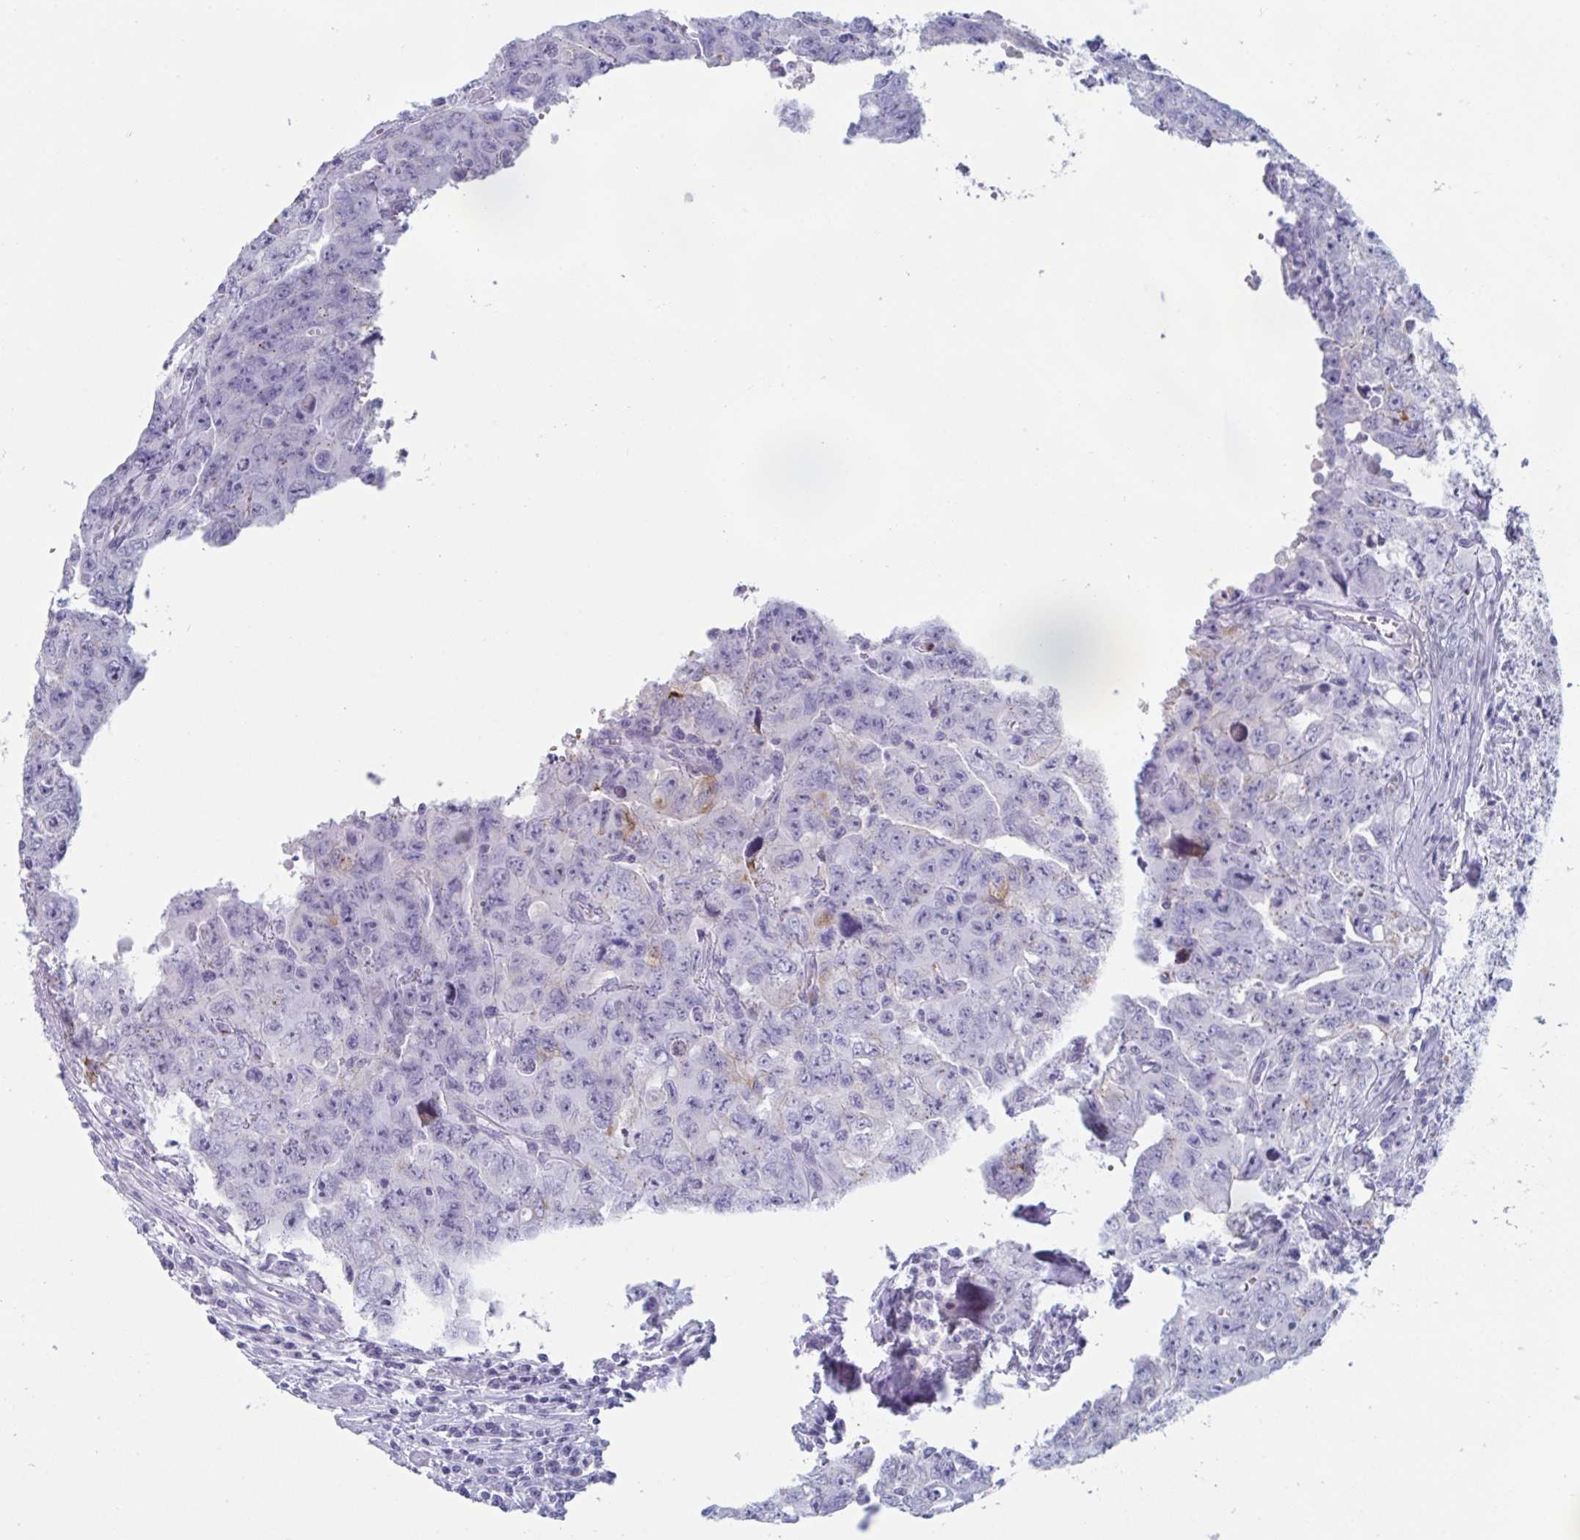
{"staining": {"intensity": "negative", "quantity": "none", "location": "none"}, "tissue": "testis cancer", "cell_type": "Tumor cells", "image_type": "cancer", "snomed": [{"axis": "morphology", "description": "Carcinoma, Embryonal, NOS"}, {"axis": "topography", "description": "Testis"}], "caption": "Testis embryonal carcinoma was stained to show a protein in brown. There is no significant staining in tumor cells.", "gene": "CYP4F11", "patient": {"sex": "male", "age": 24}}